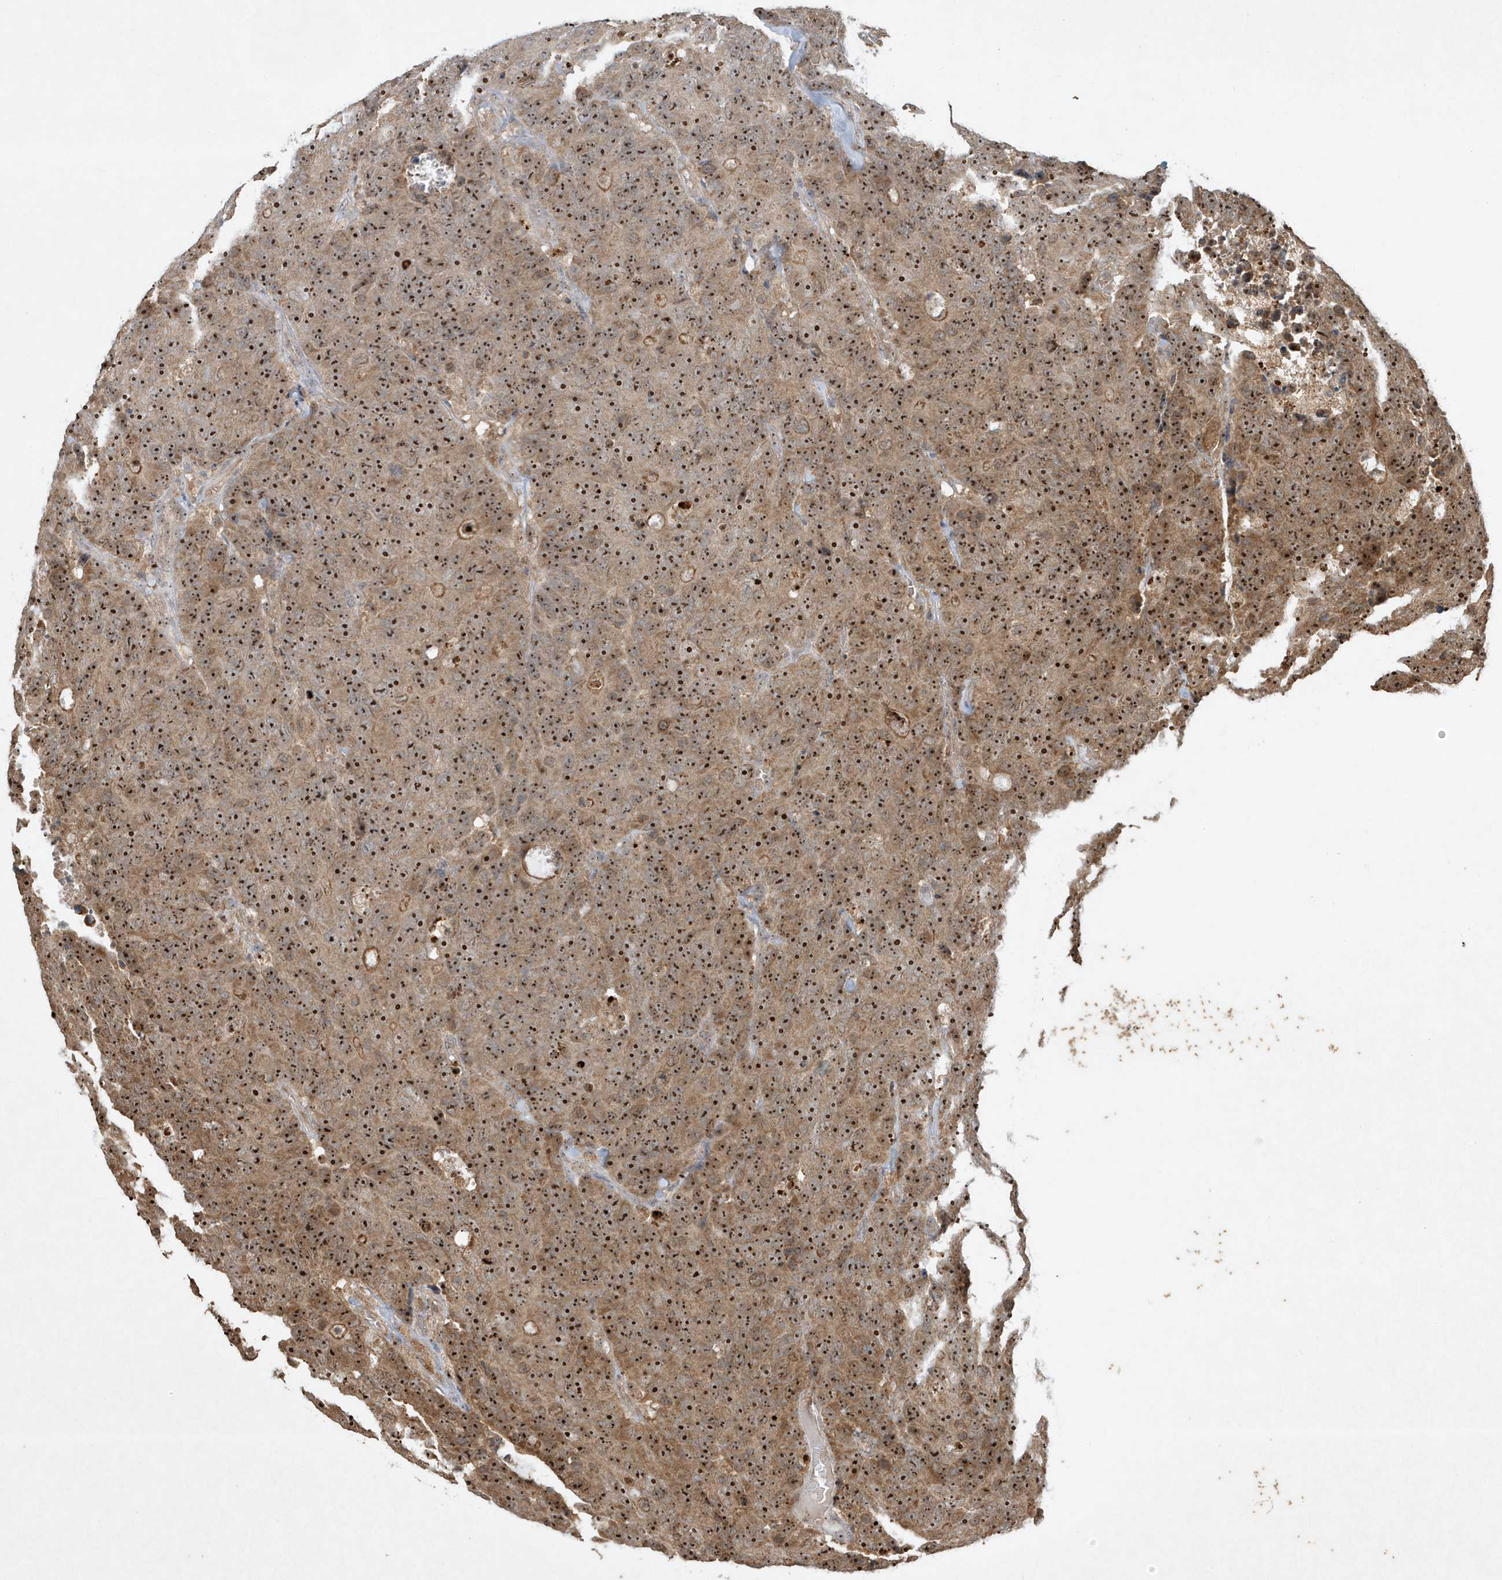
{"staining": {"intensity": "strong", "quantity": ">75%", "location": "cytoplasmic/membranous,nuclear"}, "tissue": "colorectal cancer", "cell_type": "Tumor cells", "image_type": "cancer", "snomed": [{"axis": "morphology", "description": "Adenocarcinoma, NOS"}, {"axis": "topography", "description": "Colon"}], "caption": "Immunohistochemistry staining of colorectal adenocarcinoma, which shows high levels of strong cytoplasmic/membranous and nuclear staining in approximately >75% of tumor cells indicating strong cytoplasmic/membranous and nuclear protein positivity. The staining was performed using DAB (brown) for protein detection and nuclei were counterstained in hematoxylin (blue).", "gene": "ABCB9", "patient": {"sex": "female", "age": 86}}